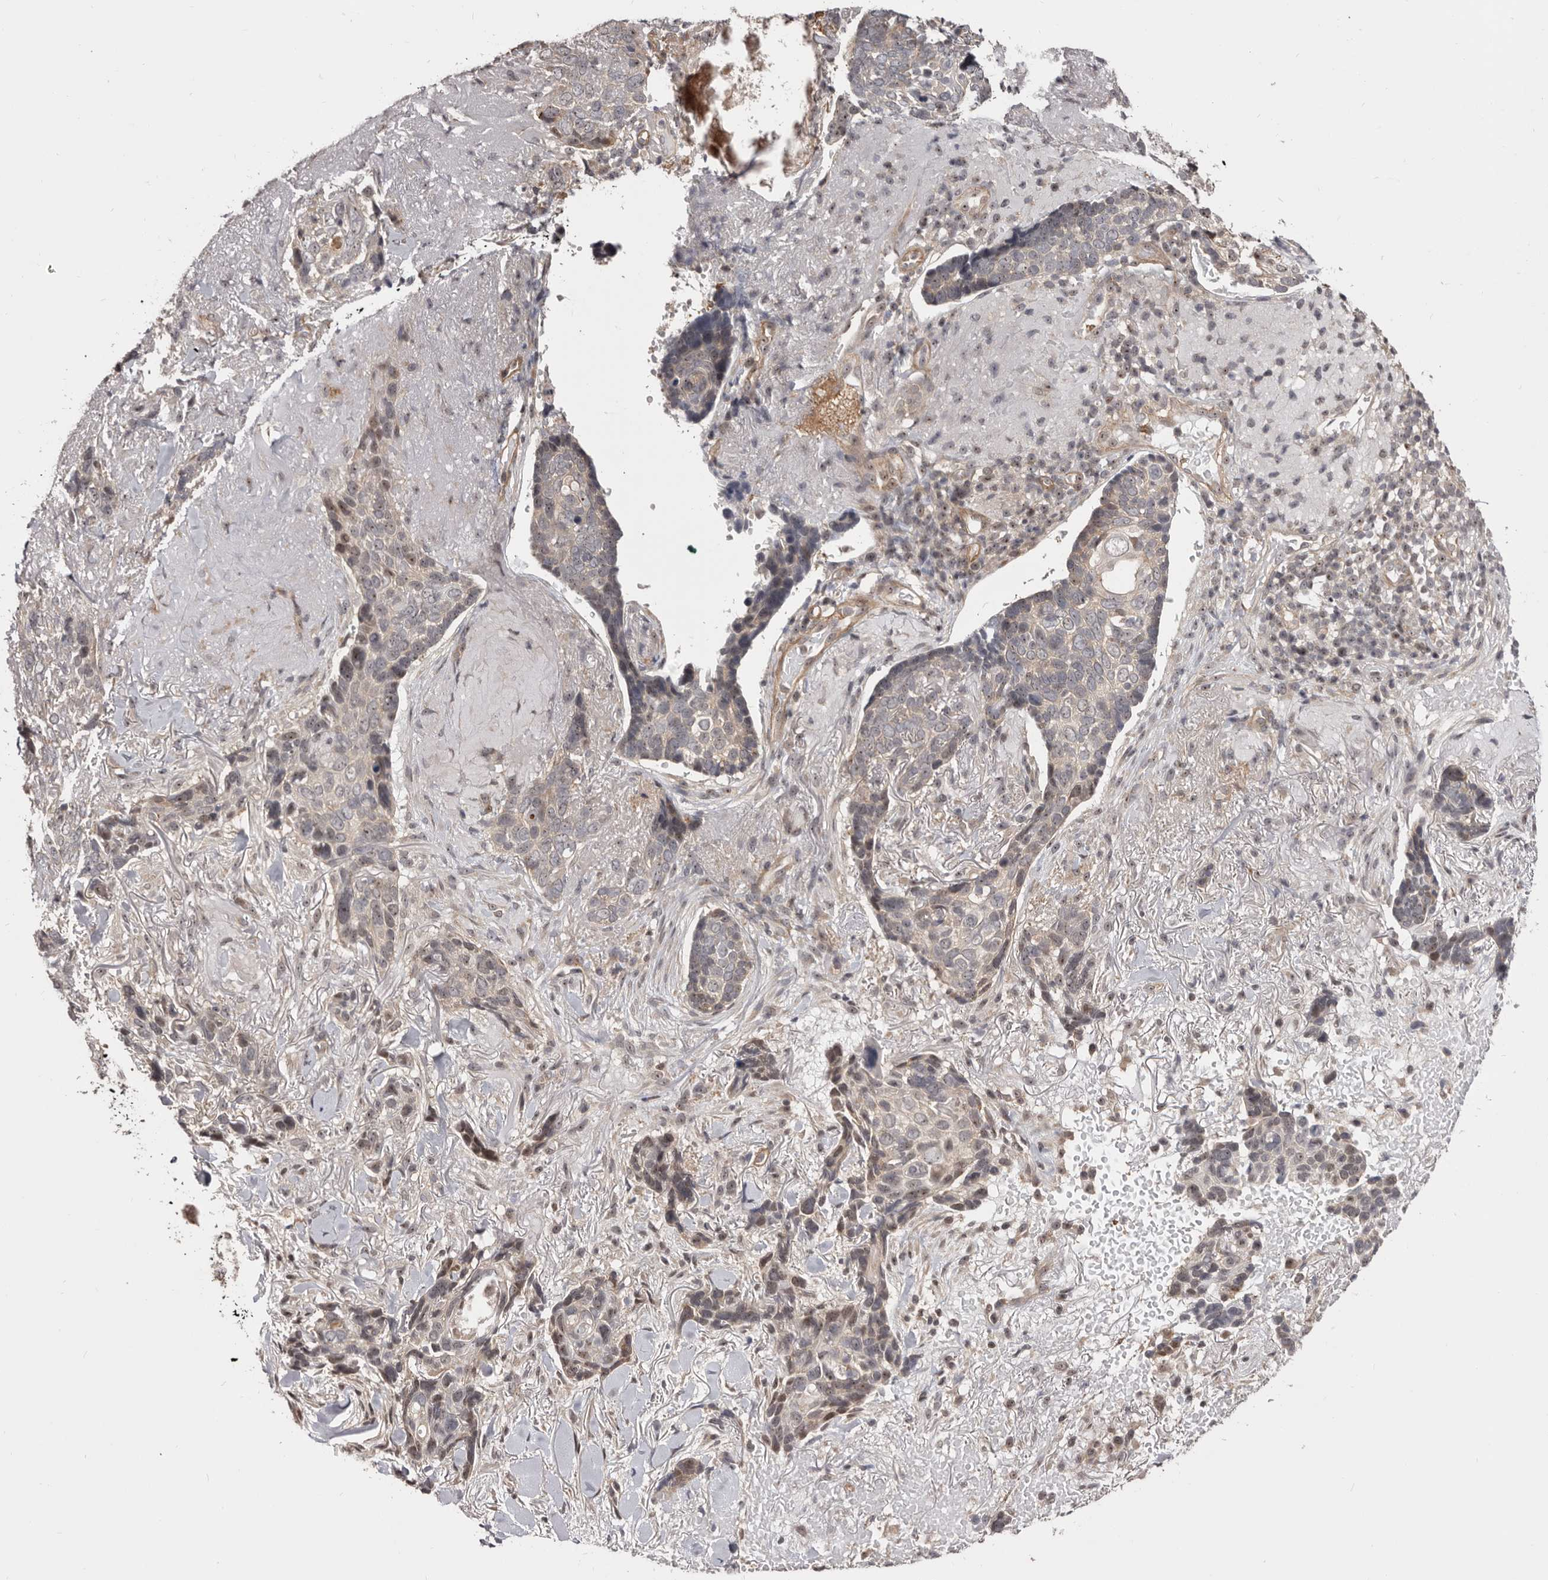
{"staining": {"intensity": "weak", "quantity": "<25%", "location": "cytoplasmic/membranous,nuclear"}, "tissue": "skin cancer", "cell_type": "Tumor cells", "image_type": "cancer", "snomed": [{"axis": "morphology", "description": "Basal cell carcinoma"}, {"axis": "topography", "description": "Skin"}], "caption": "High power microscopy photomicrograph of an IHC image of basal cell carcinoma (skin), revealing no significant positivity in tumor cells. The staining was performed using DAB (3,3'-diaminobenzidine) to visualize the protein expression in brown, while the nuclei were stained in blue with hematoxylin (Magnification: 20x).", "gene": "NOL12", "patient": {"sex": "female", "age": 82}}